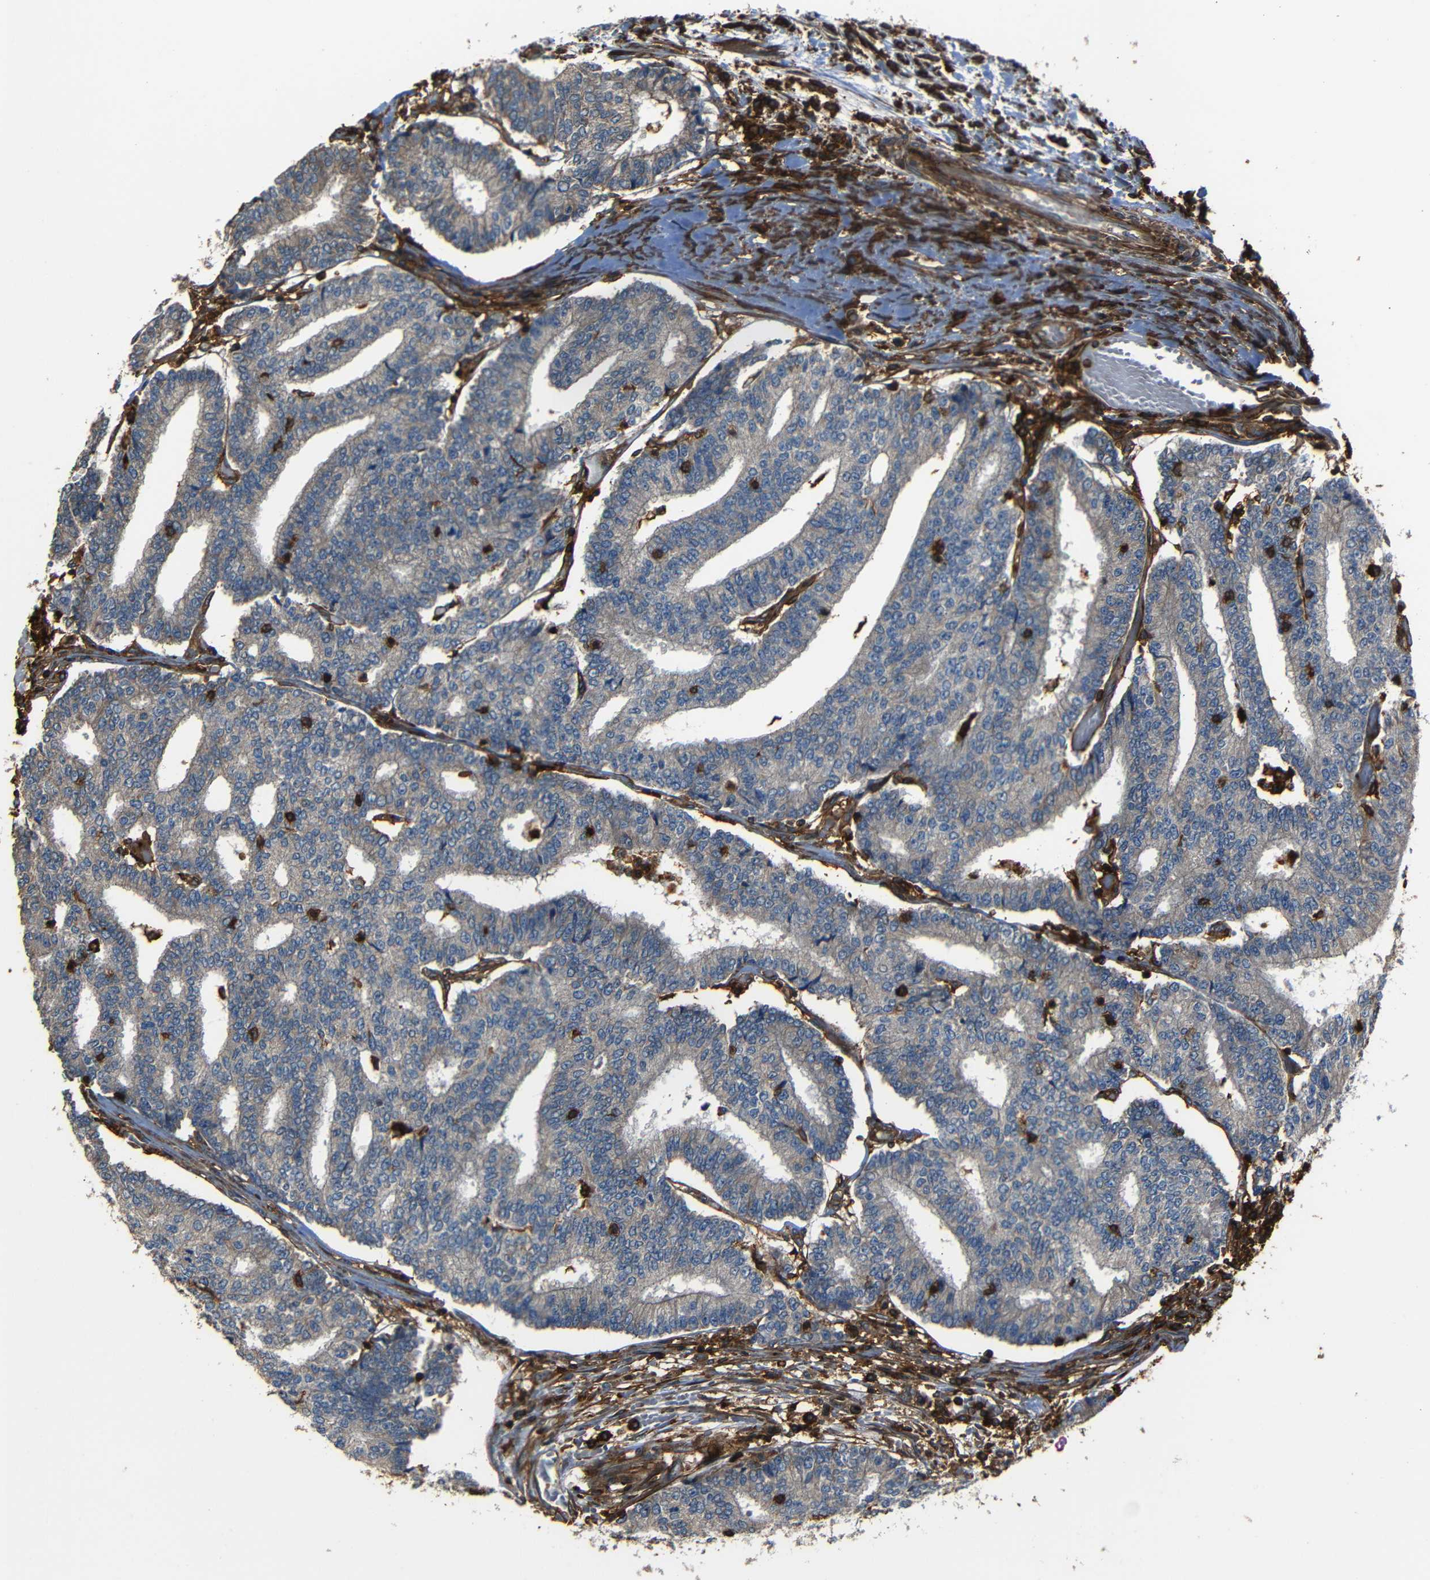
{"staining": {"intensity": "weak", "quantity": ">75%", "location": "cytoplasmic/membranous"}, "tissue": "prostate cancer", "cell_type": "Tumor cells", "image_type": "cancer", "snomed": [{"axis": "morphology", "description": "Normal tissue, NOS"}, {"axis": "morphology", "description": "Adenocarcinoma, High grade"}, {"axis": "topography", "description": "Prostate"}, {"axis": "topography", "description": "Seminal veicle"}], "caption": "About >75% of tumor cells in human prostate cancer (high-grade adenocarcinoma) demonstrate weak cytoplasmic/membranous protein positivity as visualized by brown immunohistochemical staining.", "gene": "ADGRE5", "patient": {"sex": "male", "age": 55}}